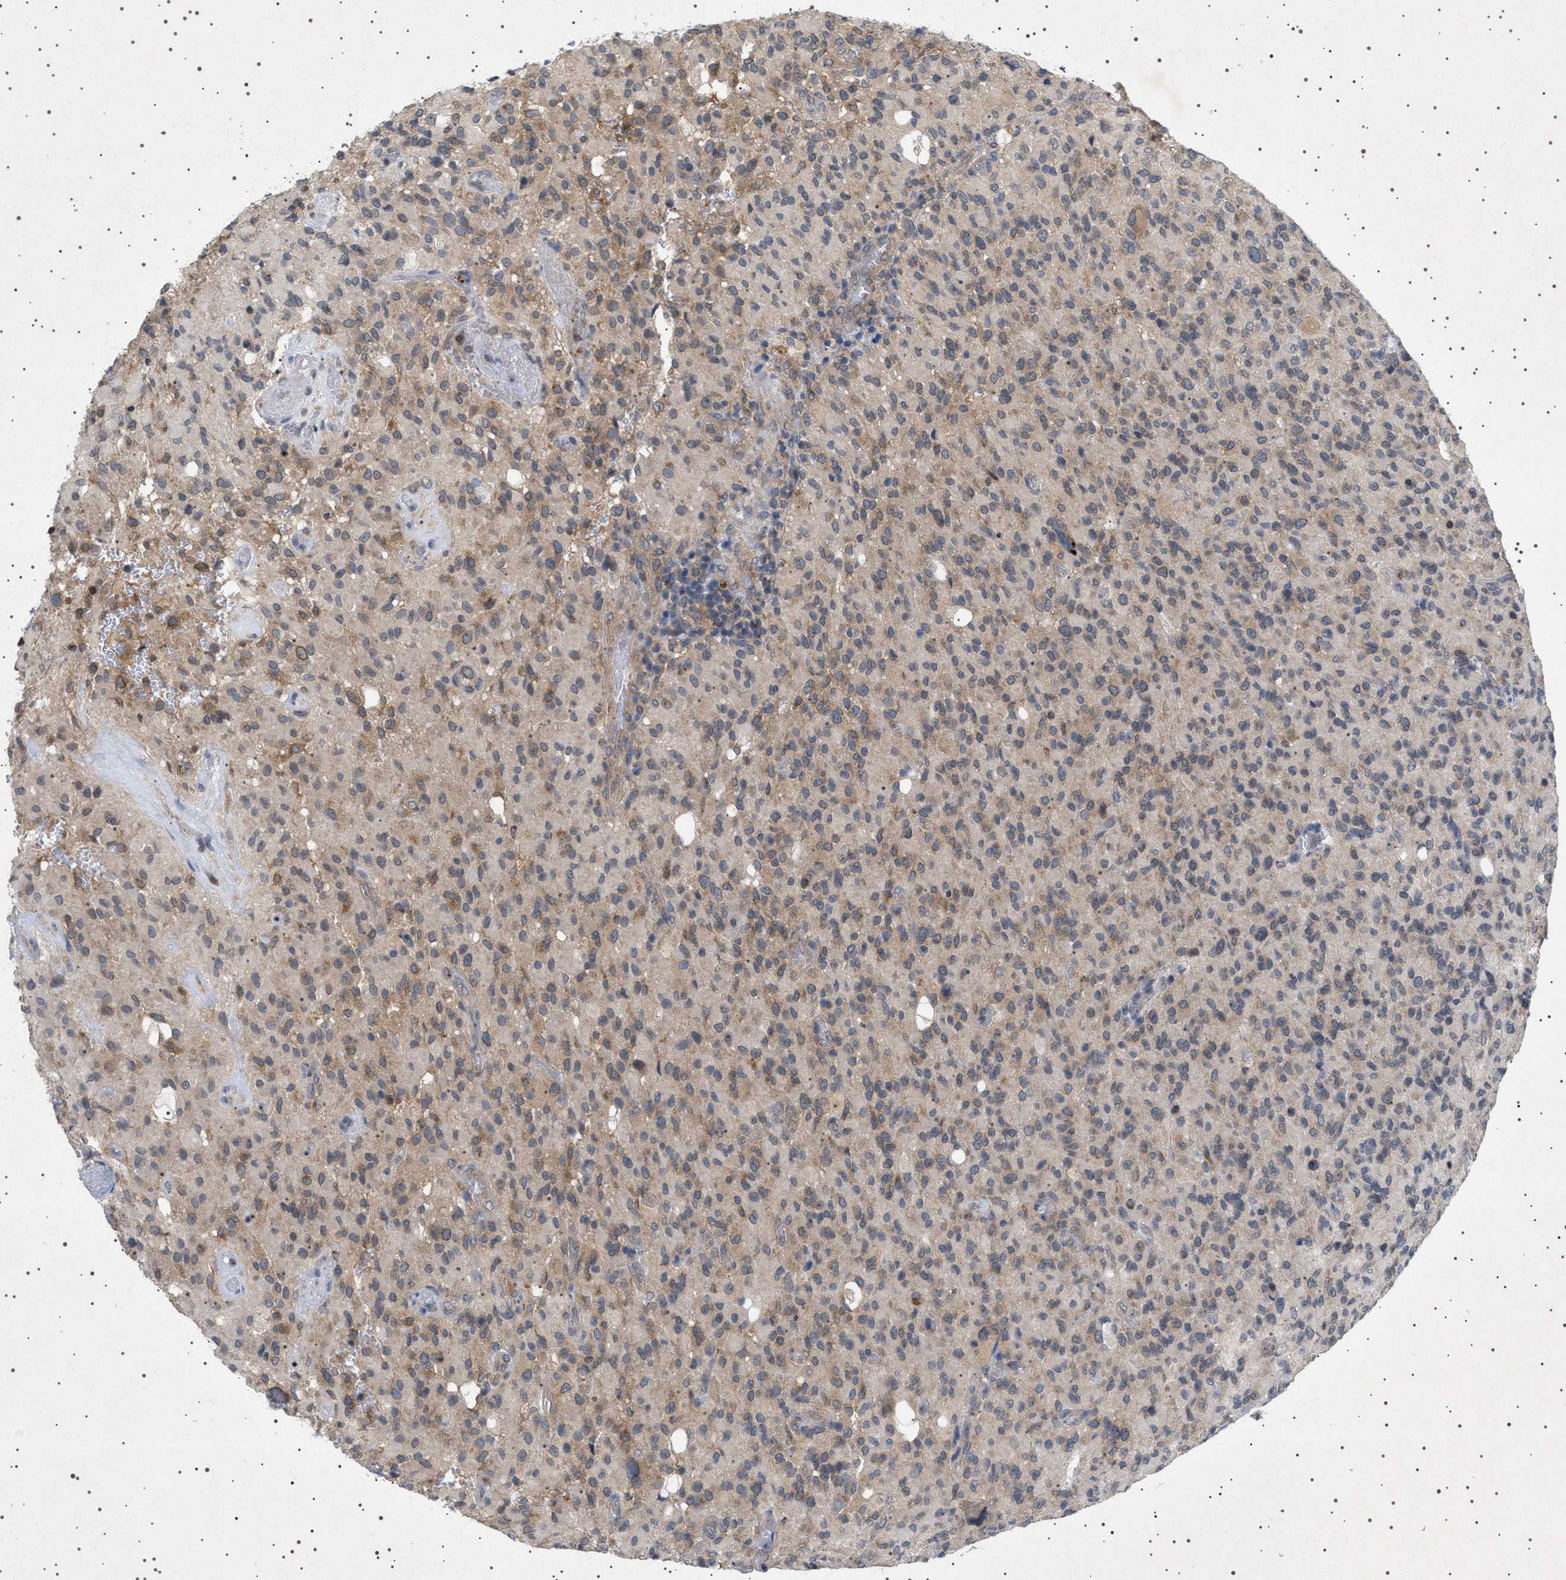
{"staining": {"intensity": "moderate", "quantity": "25%-75%", "location": "cytoplasmic/membranous,nuclear"}, "tissue": "glioma", "cell_type": "Tumor cells", "image_type": "cancer", "snomed": [{"axis": "morphology", "description": "Glioma, malignant, High grade"}, {"axis": "topography", "description": "Brain"}], "caption": "Moderate cytoplasmic/membranous and nuclear protein positivity is present in about 25%-75% of tumor cells in high-grade glioma (malignant).", "gene": "NUP93", "patient": {"sex": "male", "age": 71}}